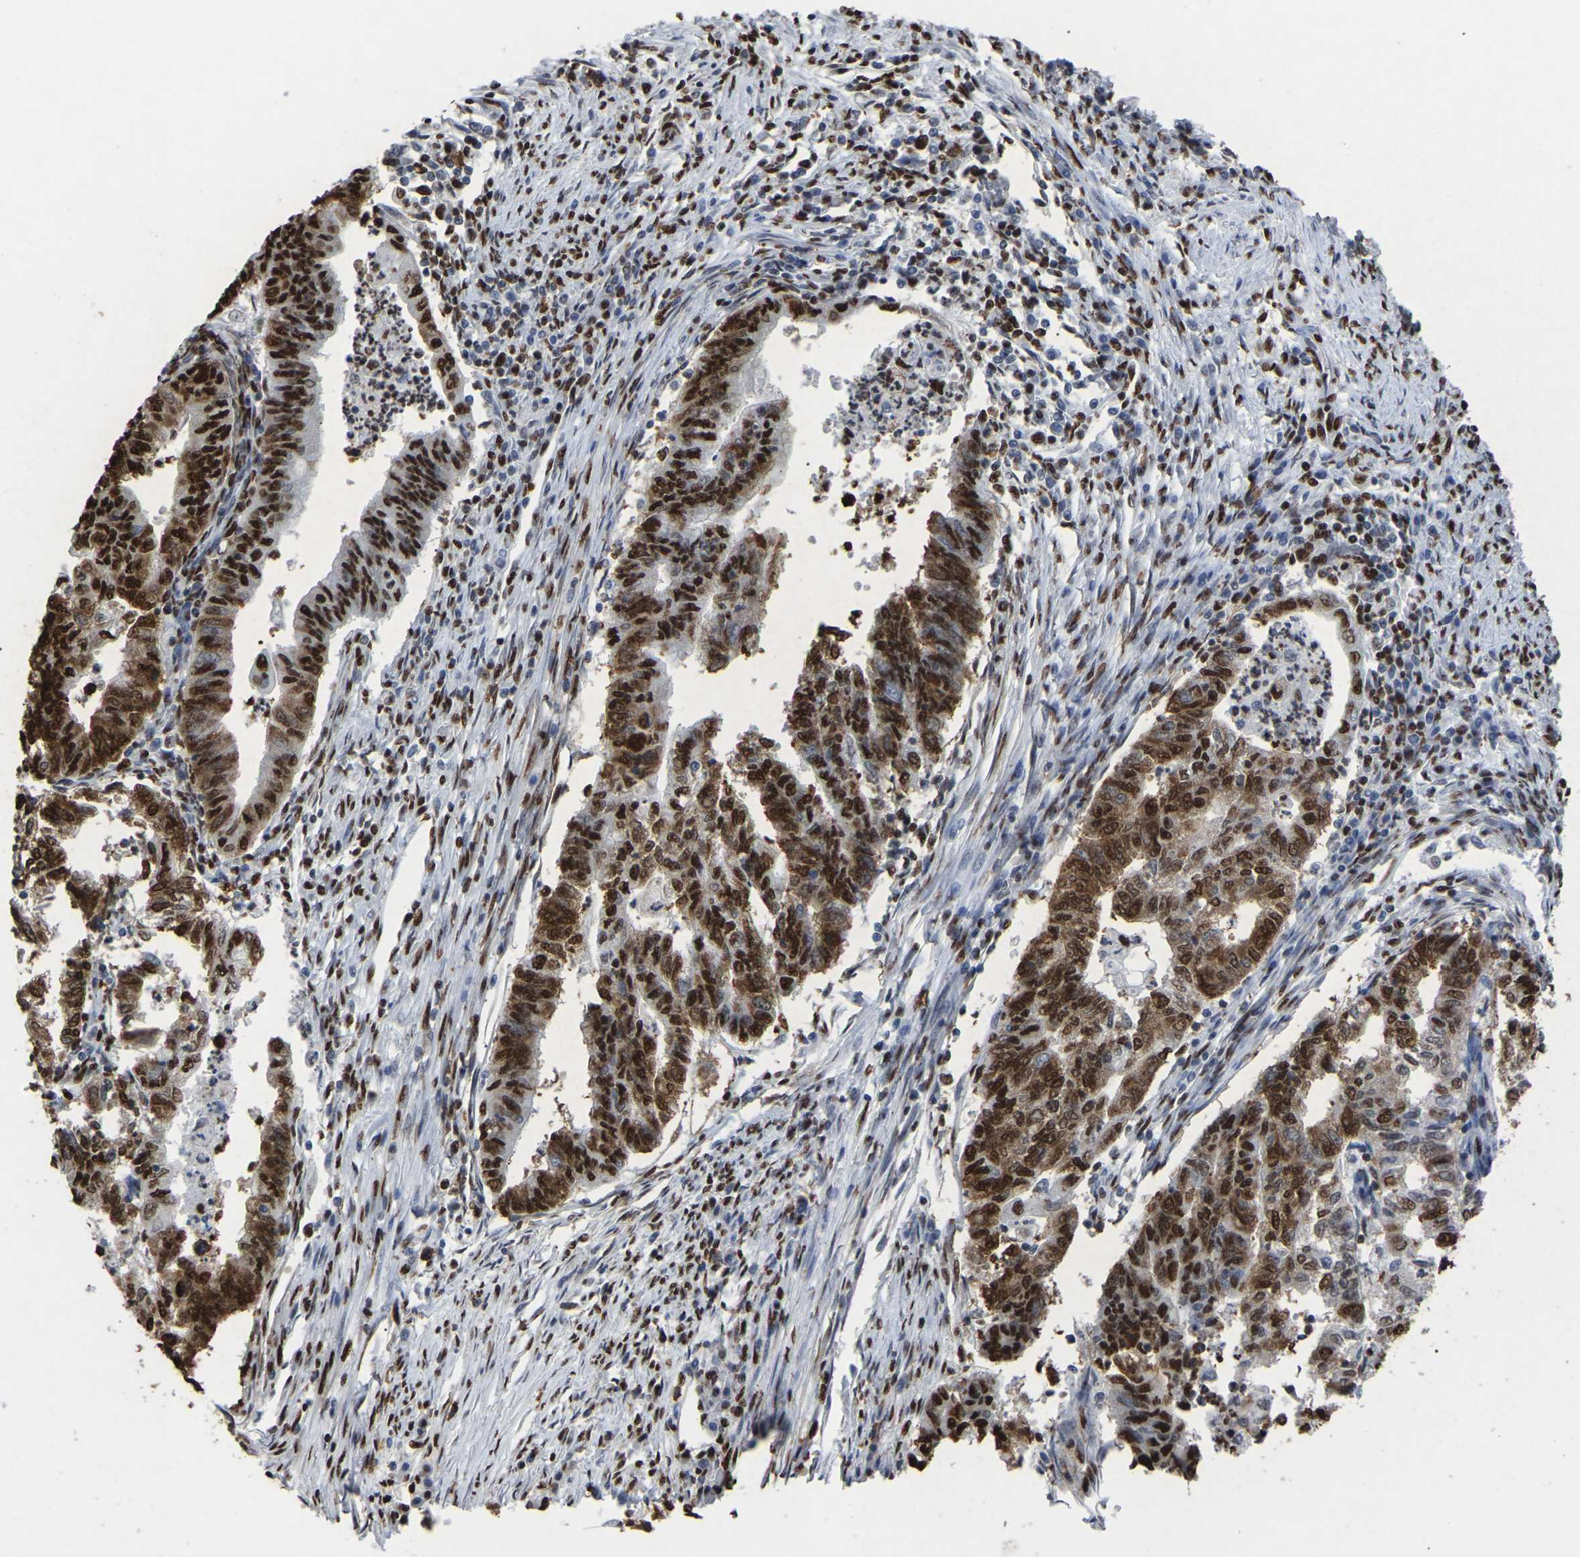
{"staining": {"intensity": "strong", "quantity": ">75%", "location": "nuclear"}, "tissue": "endometrial cancer", "cell_type": "Tumor cells", "image_type": "cancer", "snomed": [{"axis": "morphology", "description": "Polyp, NOS"}, {"axis": "morphology", "description": "Adenocarcinoma, NOS"}, {"axis": "morphology", "description": "Adenoma, NOS"}, {"axis": "topography", "description": "Endometrium"}], "caption": "This is a histology image of IHC staining of endometrial cancer, which shows strong staining in the nuclear of tumor cells.", "gene": "RBL2", "patient": {"sex": "female", "age": 79}}